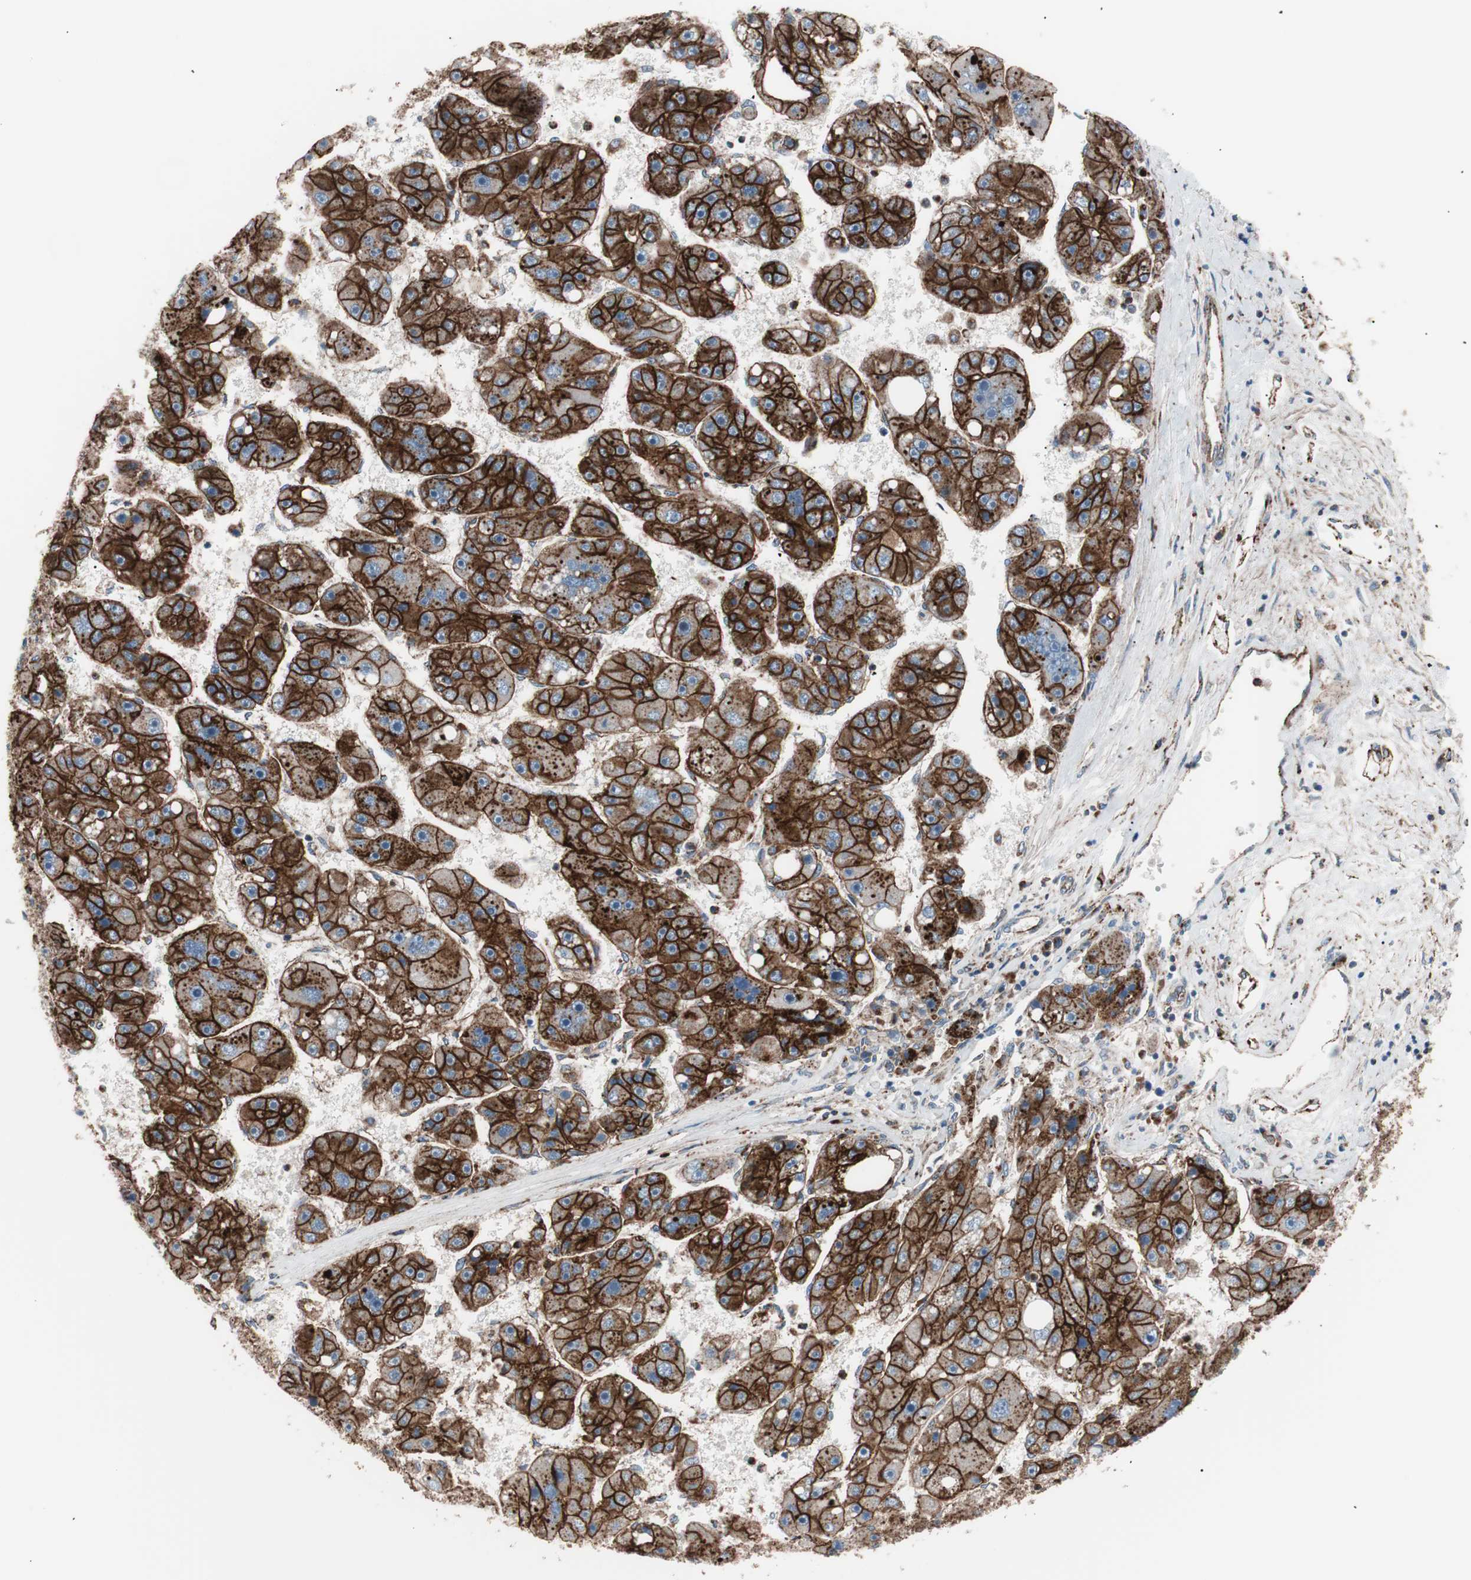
{"staining": {"intensity": "strong", "quantity": ">75%", "location": "cytoplasmic/membranous"}, "tissue": "liver cancer", "cell_type": "Tumor cells", "image_type": "cancer", "snomed": [{"axis": "morphology", "description": "Carcinoma, Hepatocellular, NOS"}, {"axis": "topography", "description": "Liver"}], "caption": "A high-resolution histopathology image shows IHC staining of liver cancer, which demonstrates strong cytoplasmic/membranous staining in about >75% of tumor cells. (Brightfield microscopy of DAB IHC at high magnification).", "gene": "FLOT2", "patient": {"sex": "female", "age": 61}}